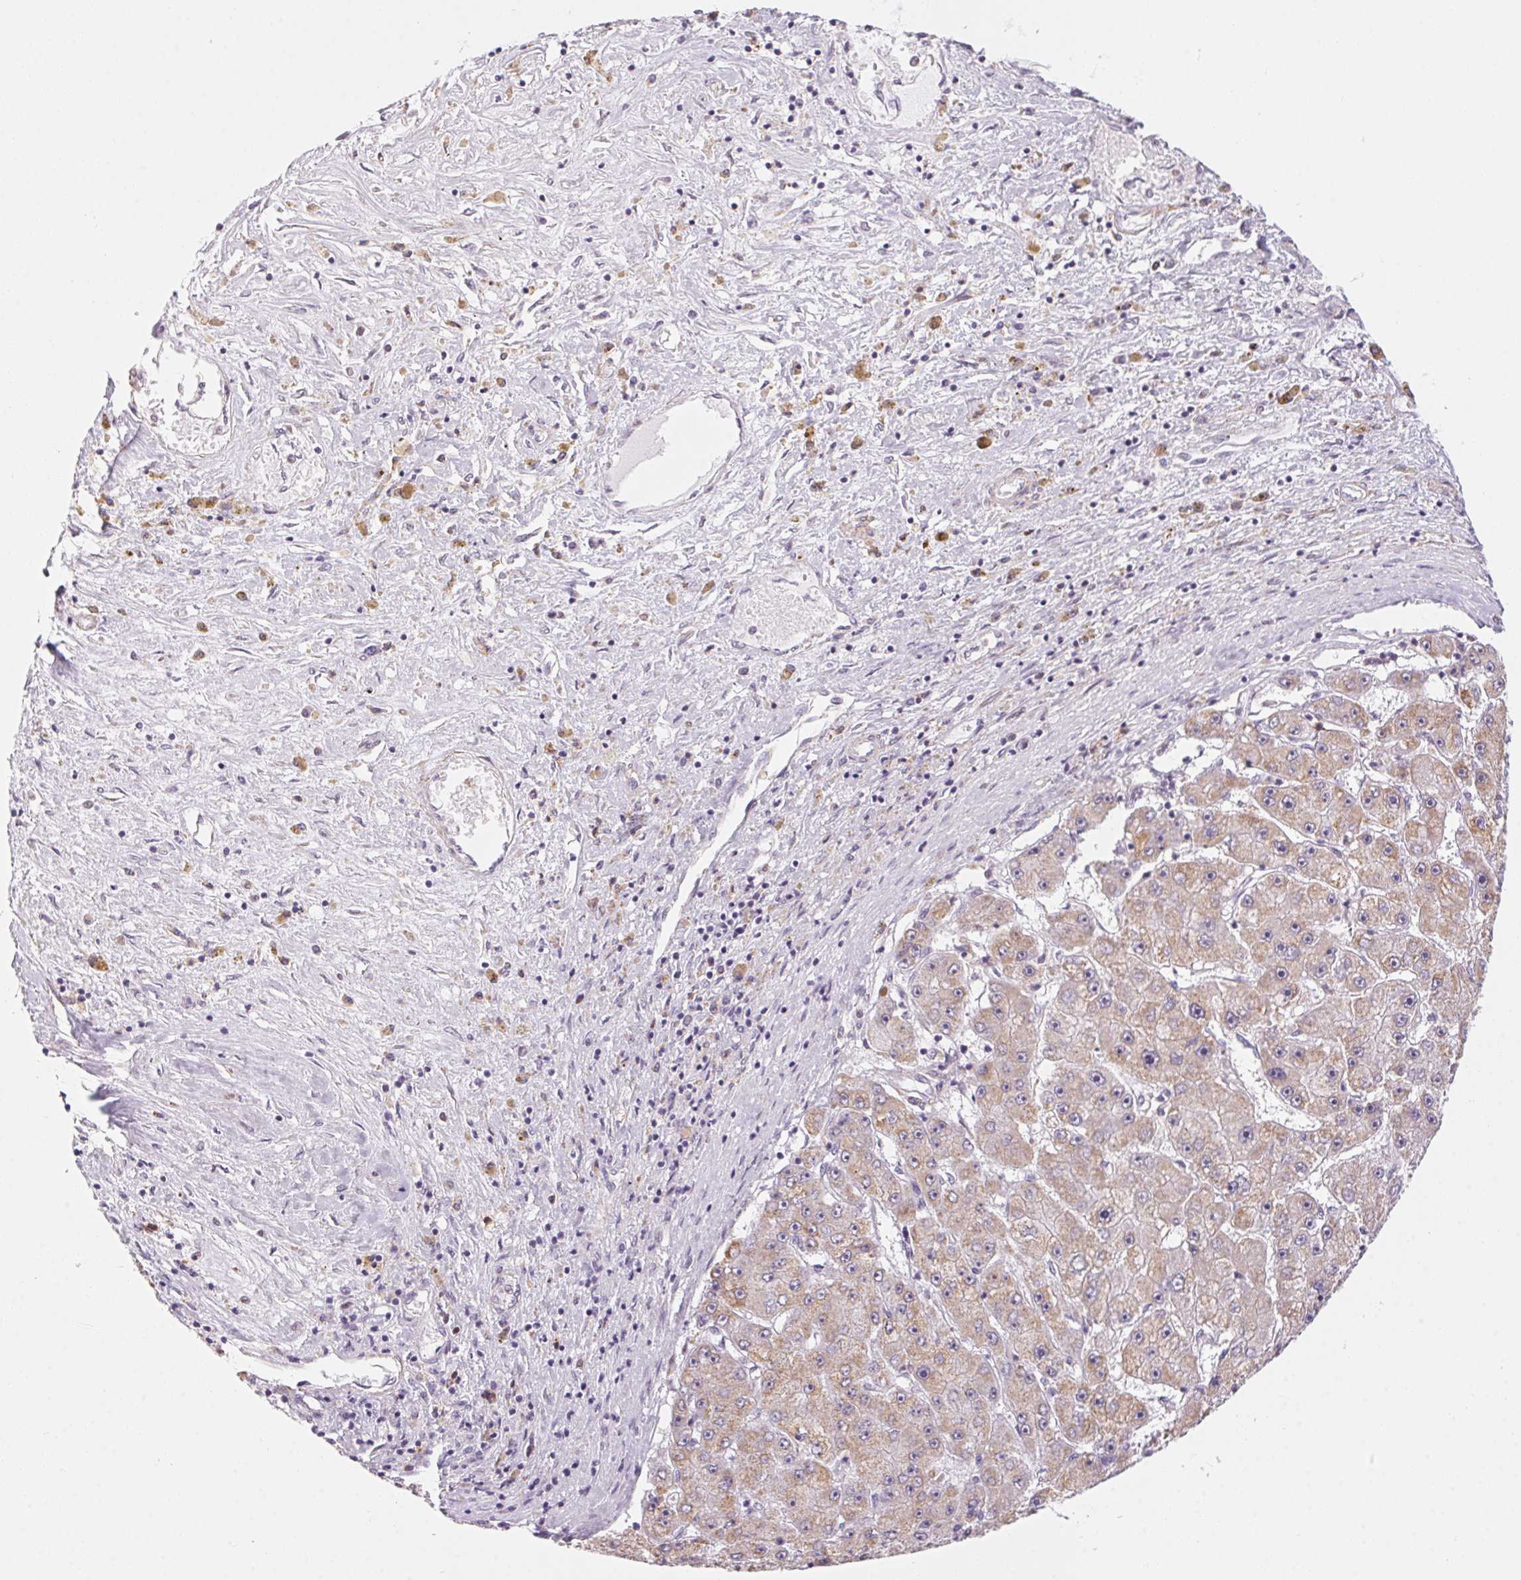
{"staining": {"intensity": "weak", "quantity": "25%-75%", "location": "cytoplasmic/membranous"}, "tissue": "liver cancer", "cell_type": "Tumor cells", "image_type": "cancer", "snomed": [{"axis": "morphology", "description": "Carcinoma, Hepatocellular, NOS"}, {"axis": "topography", "description": "Liver"}], "caption": "This image displays liver cancer (hepatocellular carcinoma) stained with IHC to label a protein in brown. The cytoplasmic/membranous of tumor cells show weak positivity for the protein. Nuclei are counter-stained blue.", "gene": "PRPH", "patient": {"sex": "female", "age": 61}}